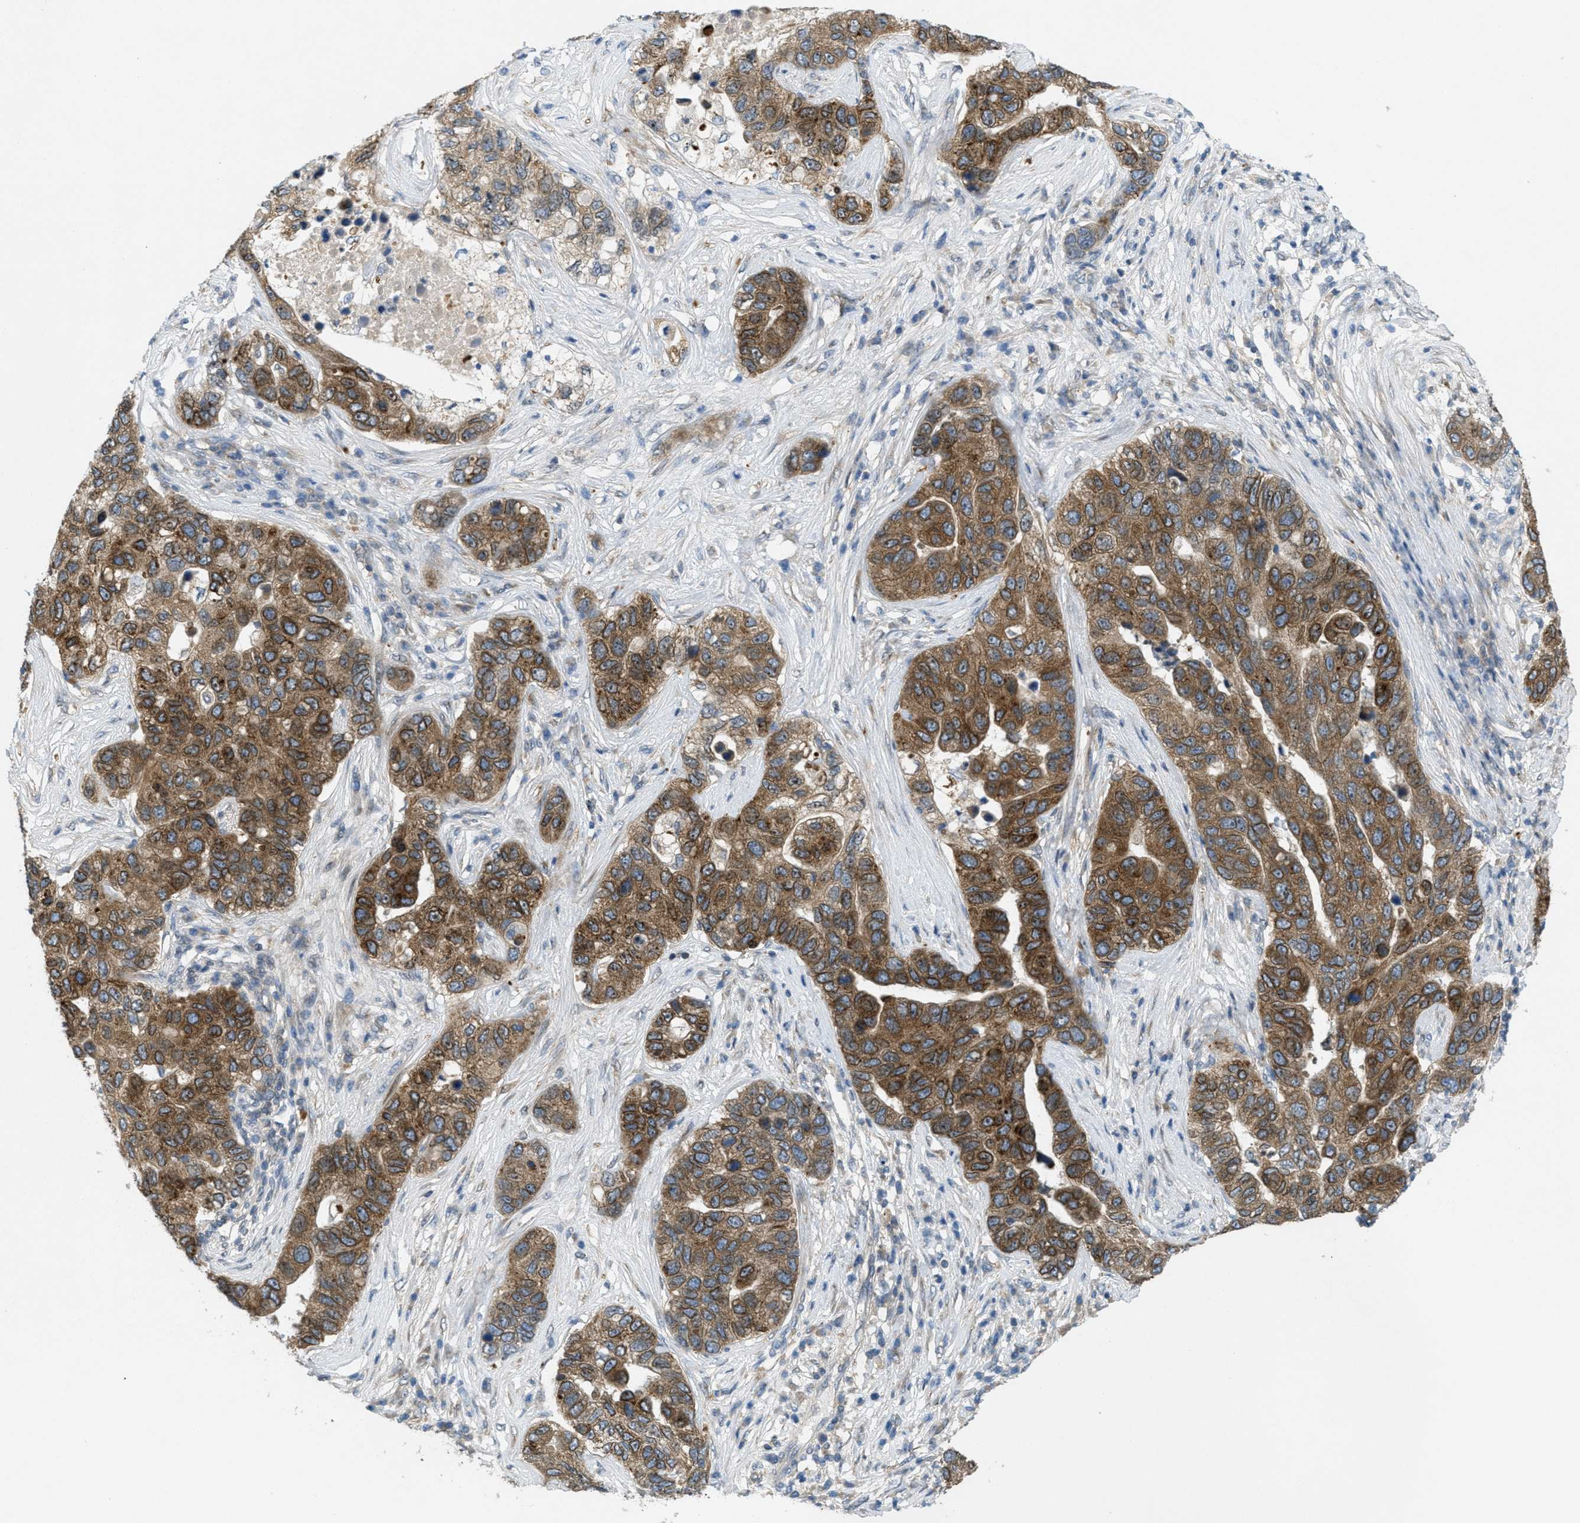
{"staining": {"intensity": "moderate", "quantity": ">75%", "location": "cytoplasmic/membranous"}, "tissue": "pancreatic cancer", "cell_type": "Tumor cells", "image_type": "cancer", "snomed": [{"axis": "morphology", "description": "Adenocarcinoma, NOS"}, {"axis": "topography", "description": "Pancreas"}], "caption": "Brown immunohistochemical staining in pancreatic cancer displays moderate cytoplasmic/membranous positivity in approximately >75% of tumor cells.", "gene": "SIGMAR1", "patient": {"sex": "female", "age": 61}}